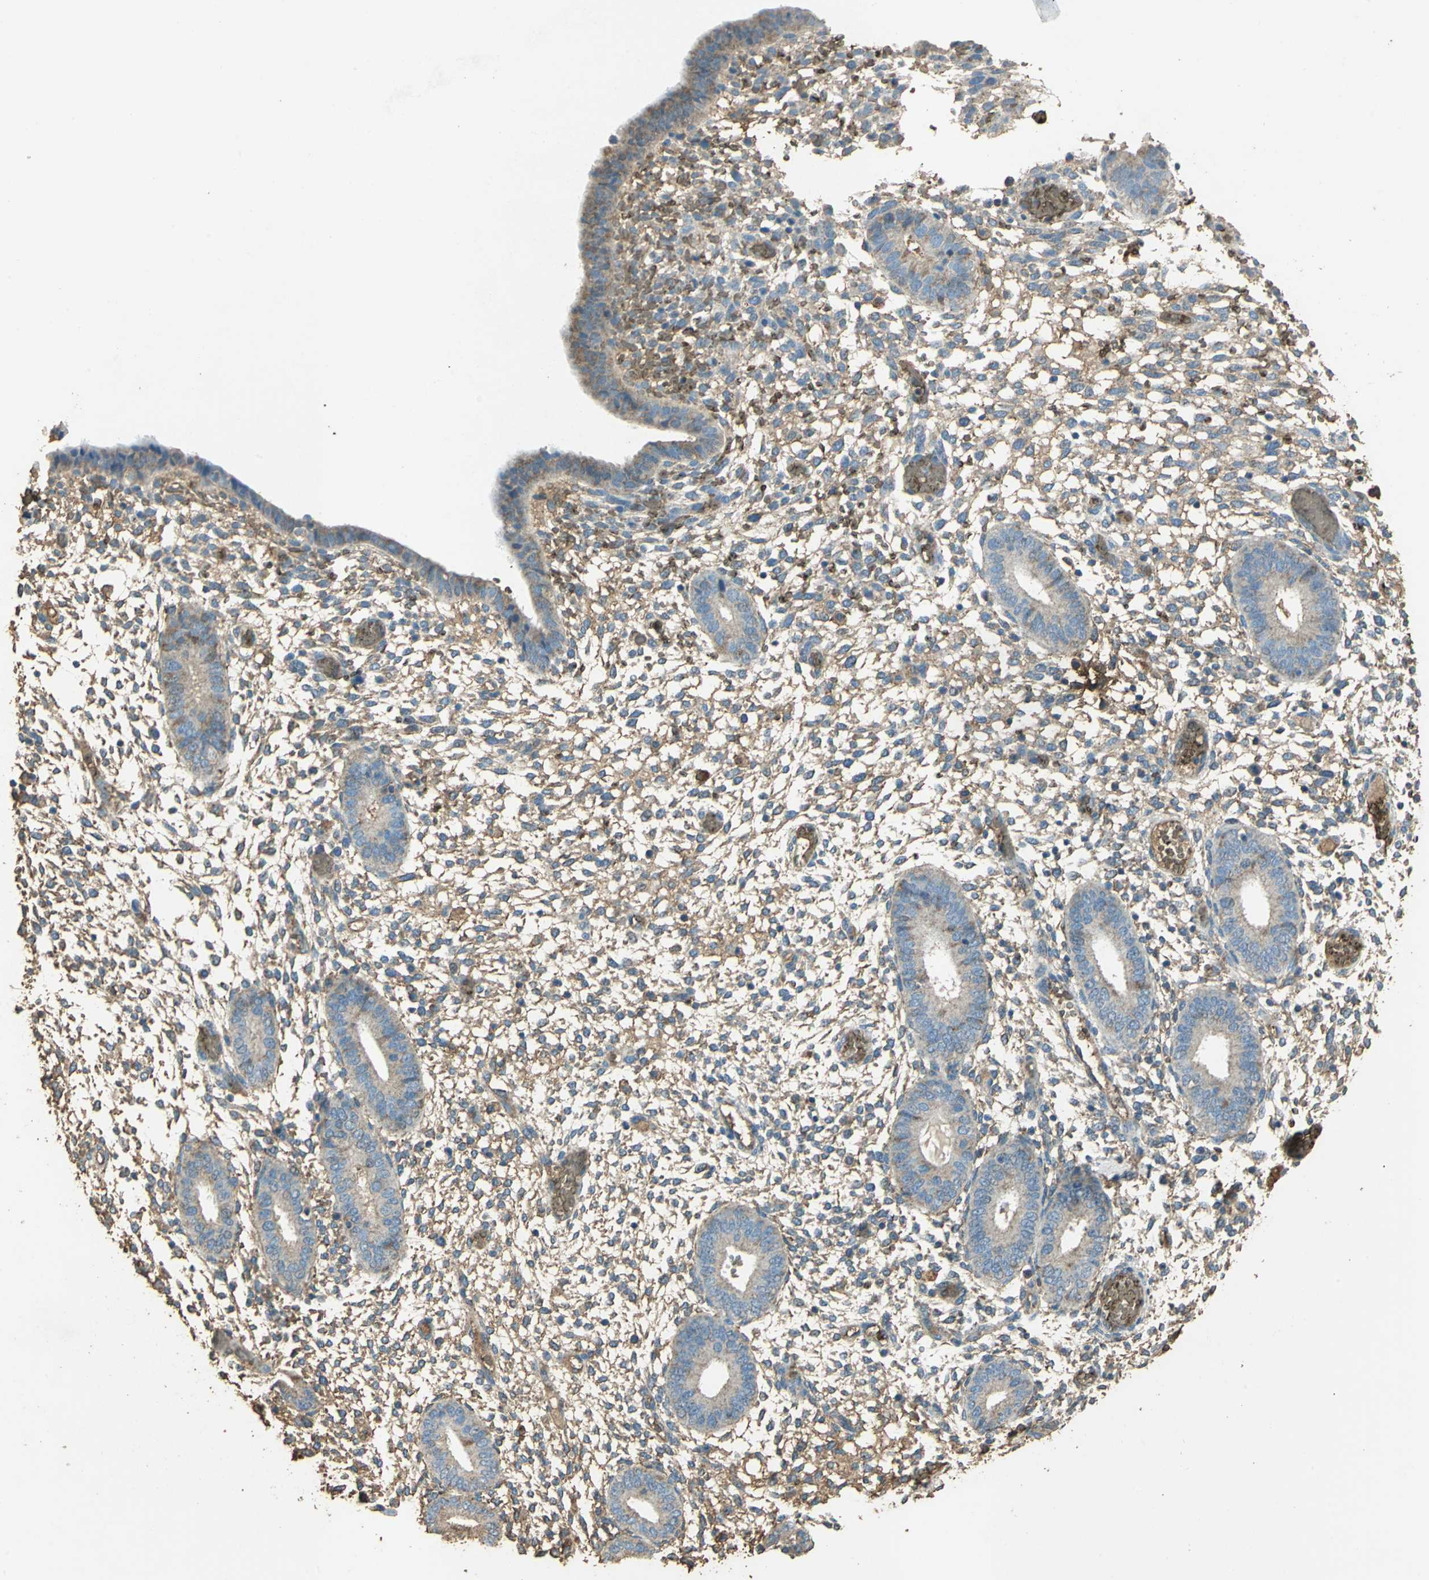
{"staining": {"intensity": "weak", "quantity": ">75%", "location": "cytoplasmic/membranous"}, "tissue": "endometrium", "cell_type": "Cells in endometrial stroma", "image_type": "normal", "snomed": [{"axis": "morphology", "description": "Normal tissue, NOS"}, {"axis": "topography", "description": "Endometrium"}], "caption": "Immunohistochemistry (DAB) staining of unremarkable human endometrium exhibits weak cytoplasmic/membranous protein staining in about >75% of cells in endometrial stroma.", "gene": "TRAPPC2", "patient": {"sex": "female", "age": 42}}